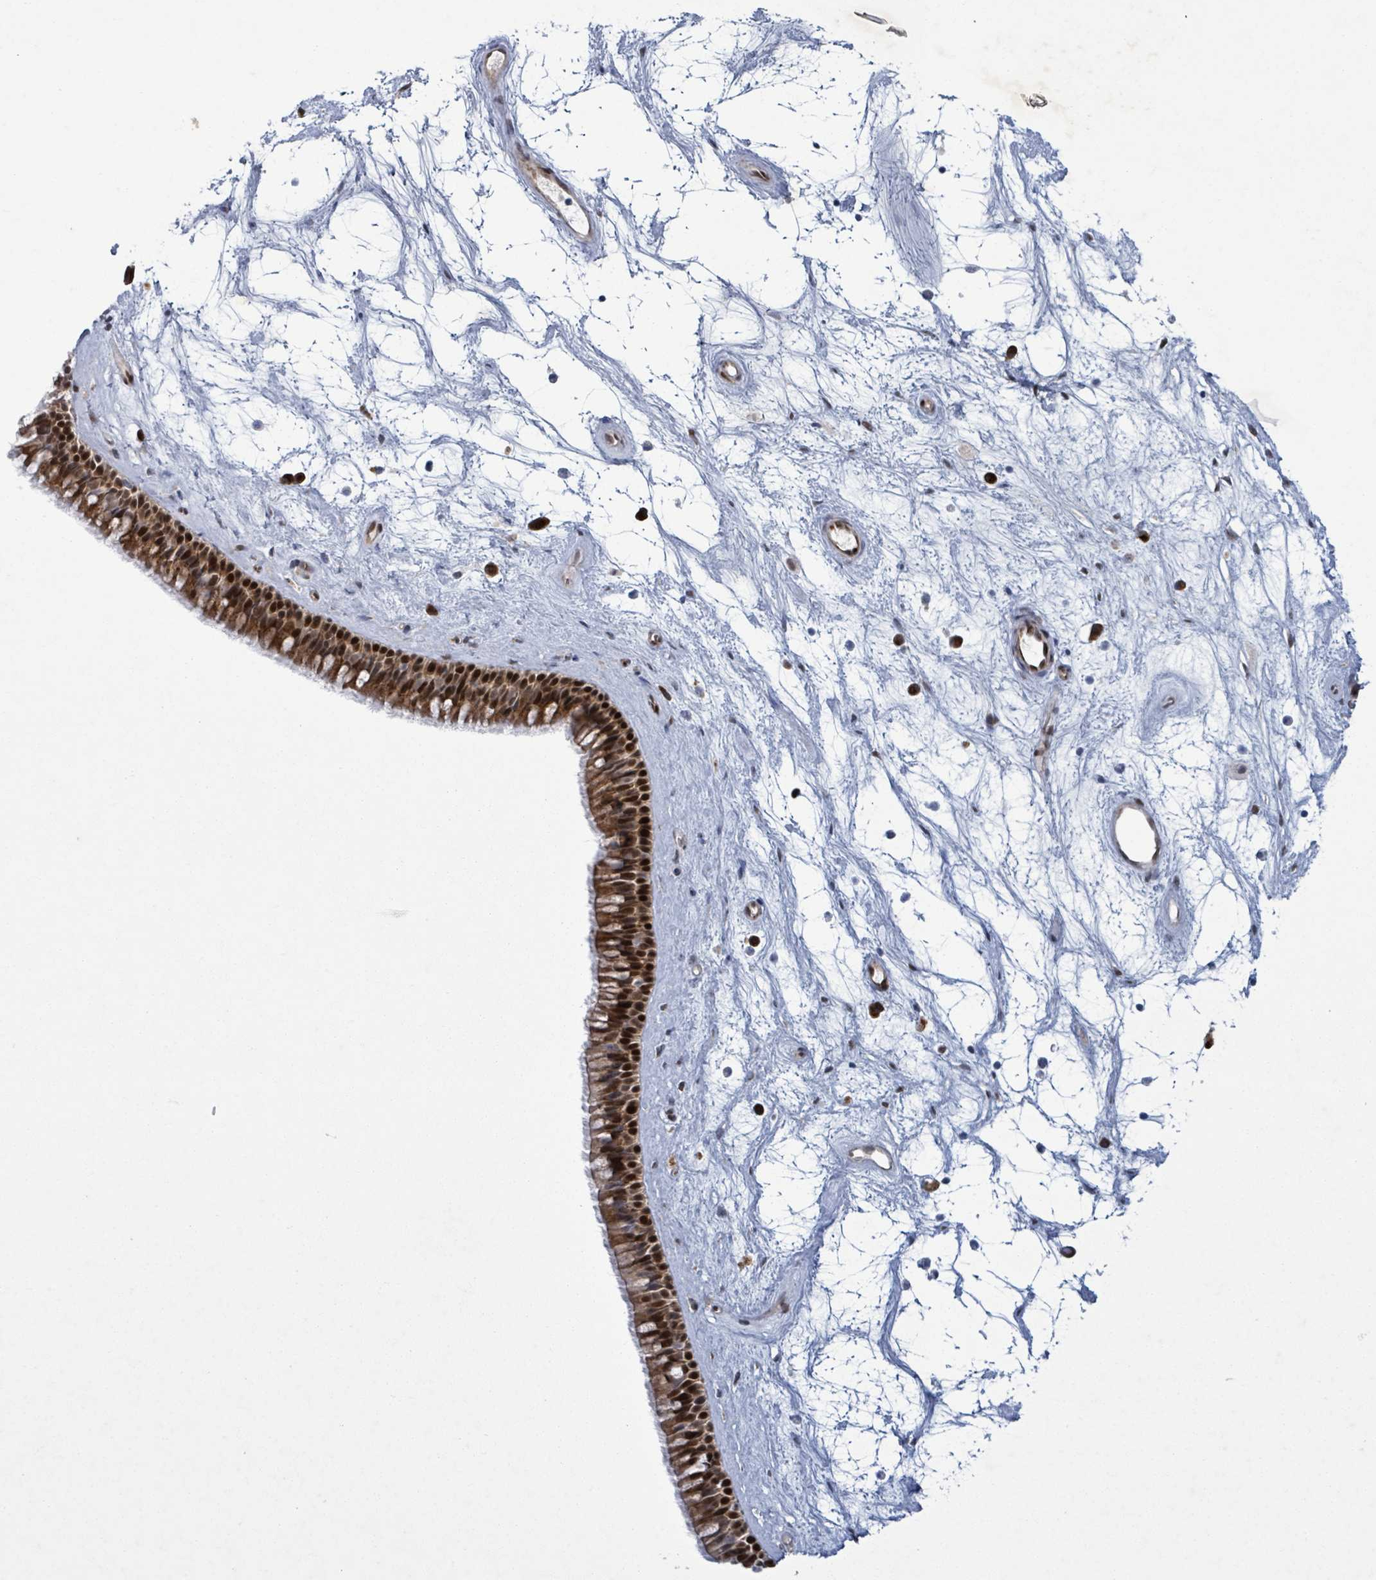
{"staining": {"intensity": "moderate", "quantity": ">75%", "location": "nuclear"}, "tissue": "nasopharynx", "cell_type": "Respiratory epithelial cells", "image_type": "normal", "snomed": [{"axis": "morphology", "description": "Normal tissue, NOS"}, {"axis": "topography", "description": "Nasopharynx"}], "caption": "This image shows IHC staining of normal nasopharynx, with medium moderate nuclear positivity in approximately >75% of respiratory epithelial cells.", "gene": "TUSC1", "patient": {"sex": "male", "age": 64}}